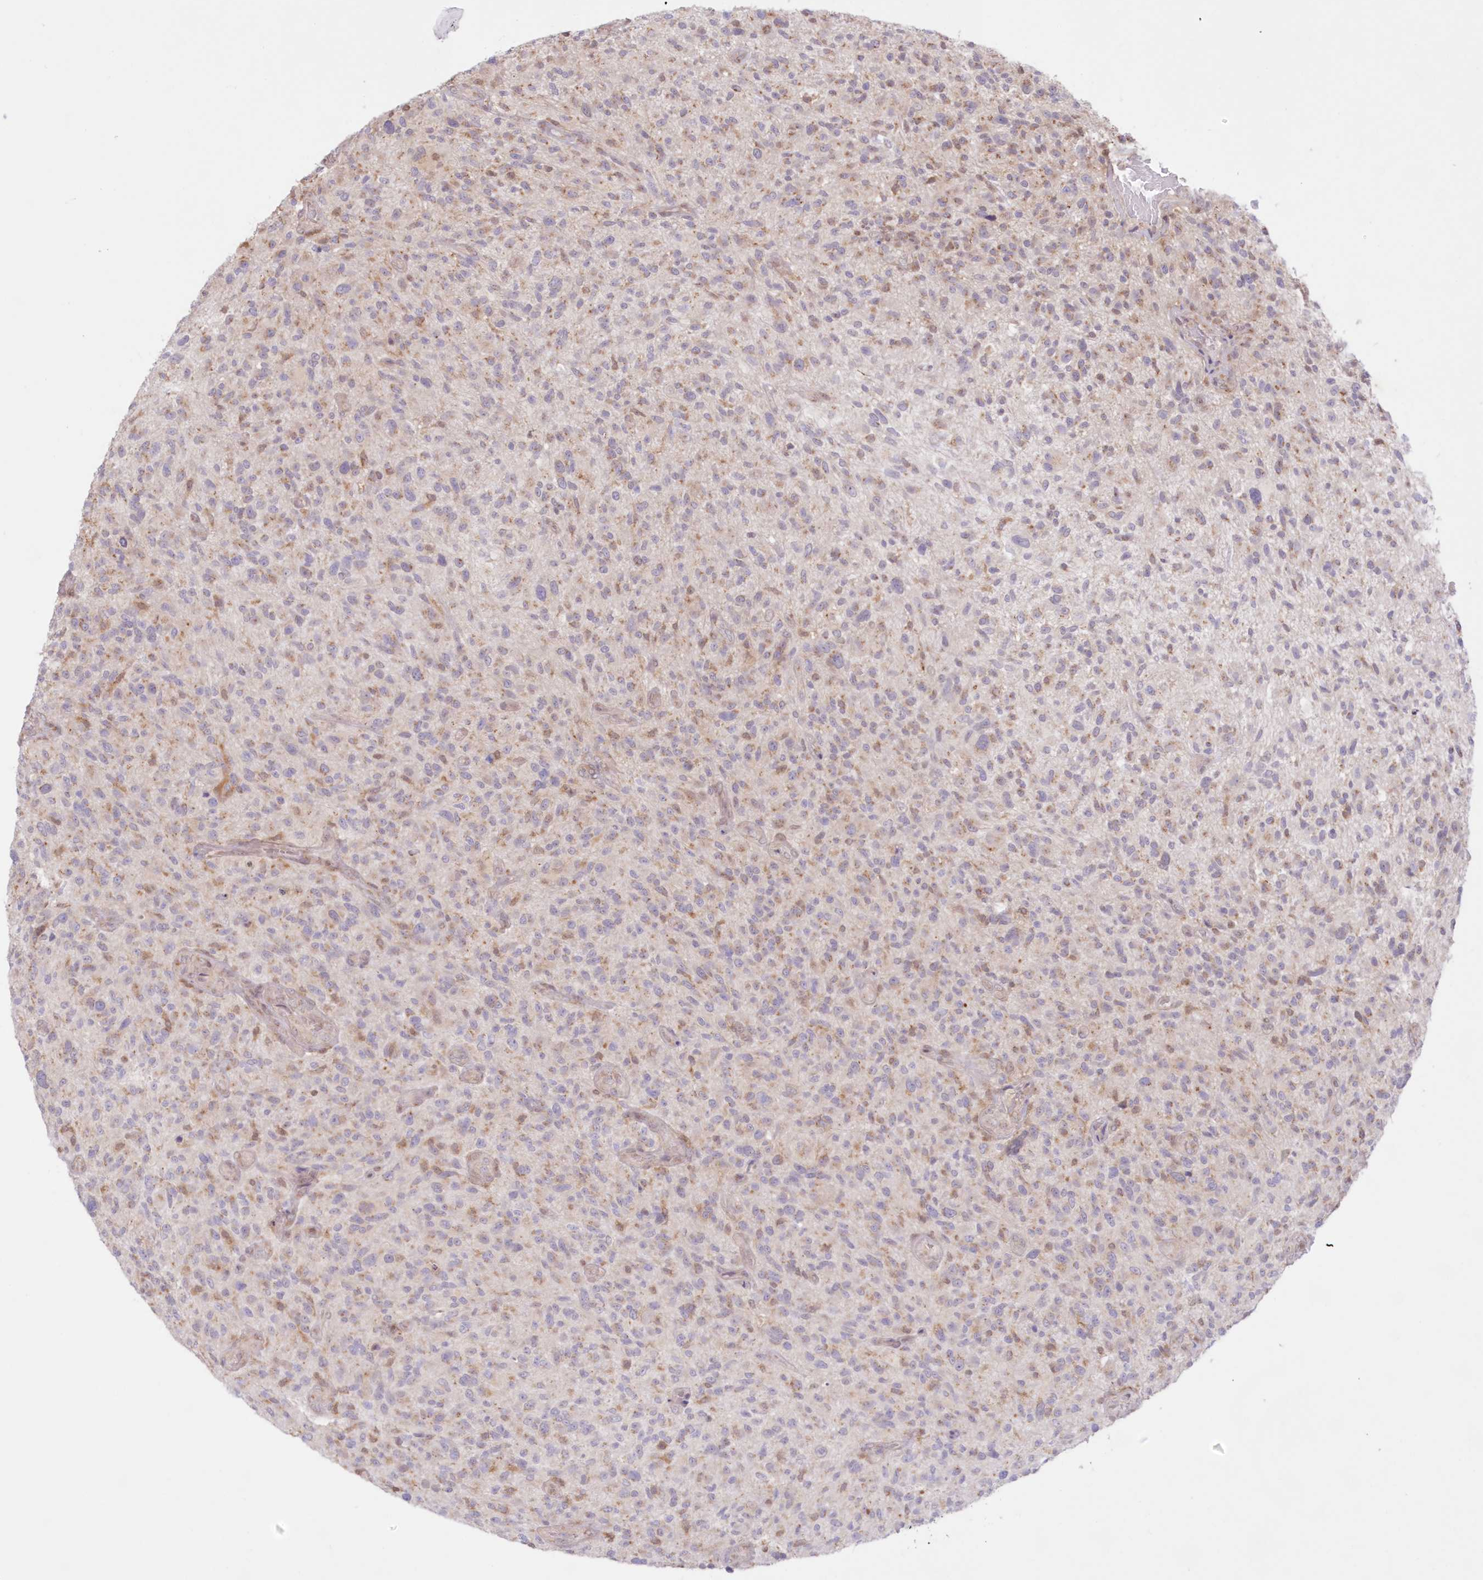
{"staining": {"intensity": "weak", "quantity": "25%-75%", "location": "cytoplasmic/membranous"}, "tissue": "glioma", "cell_type": "Tumor cells", "image_type": "cancer", "snomed": [{"axis": "morphology", "description": "Glioma, malignant, High grade"}, {"axis": "topography", "description": "Brain"}], "caption": "A brown stain shows weak cytoplasmic/membranous staining of a protein in malignant glioma (high-grade) tumor cells.", "gene": "RNPEP", "patient": {"sex": "male", "age": 47}}